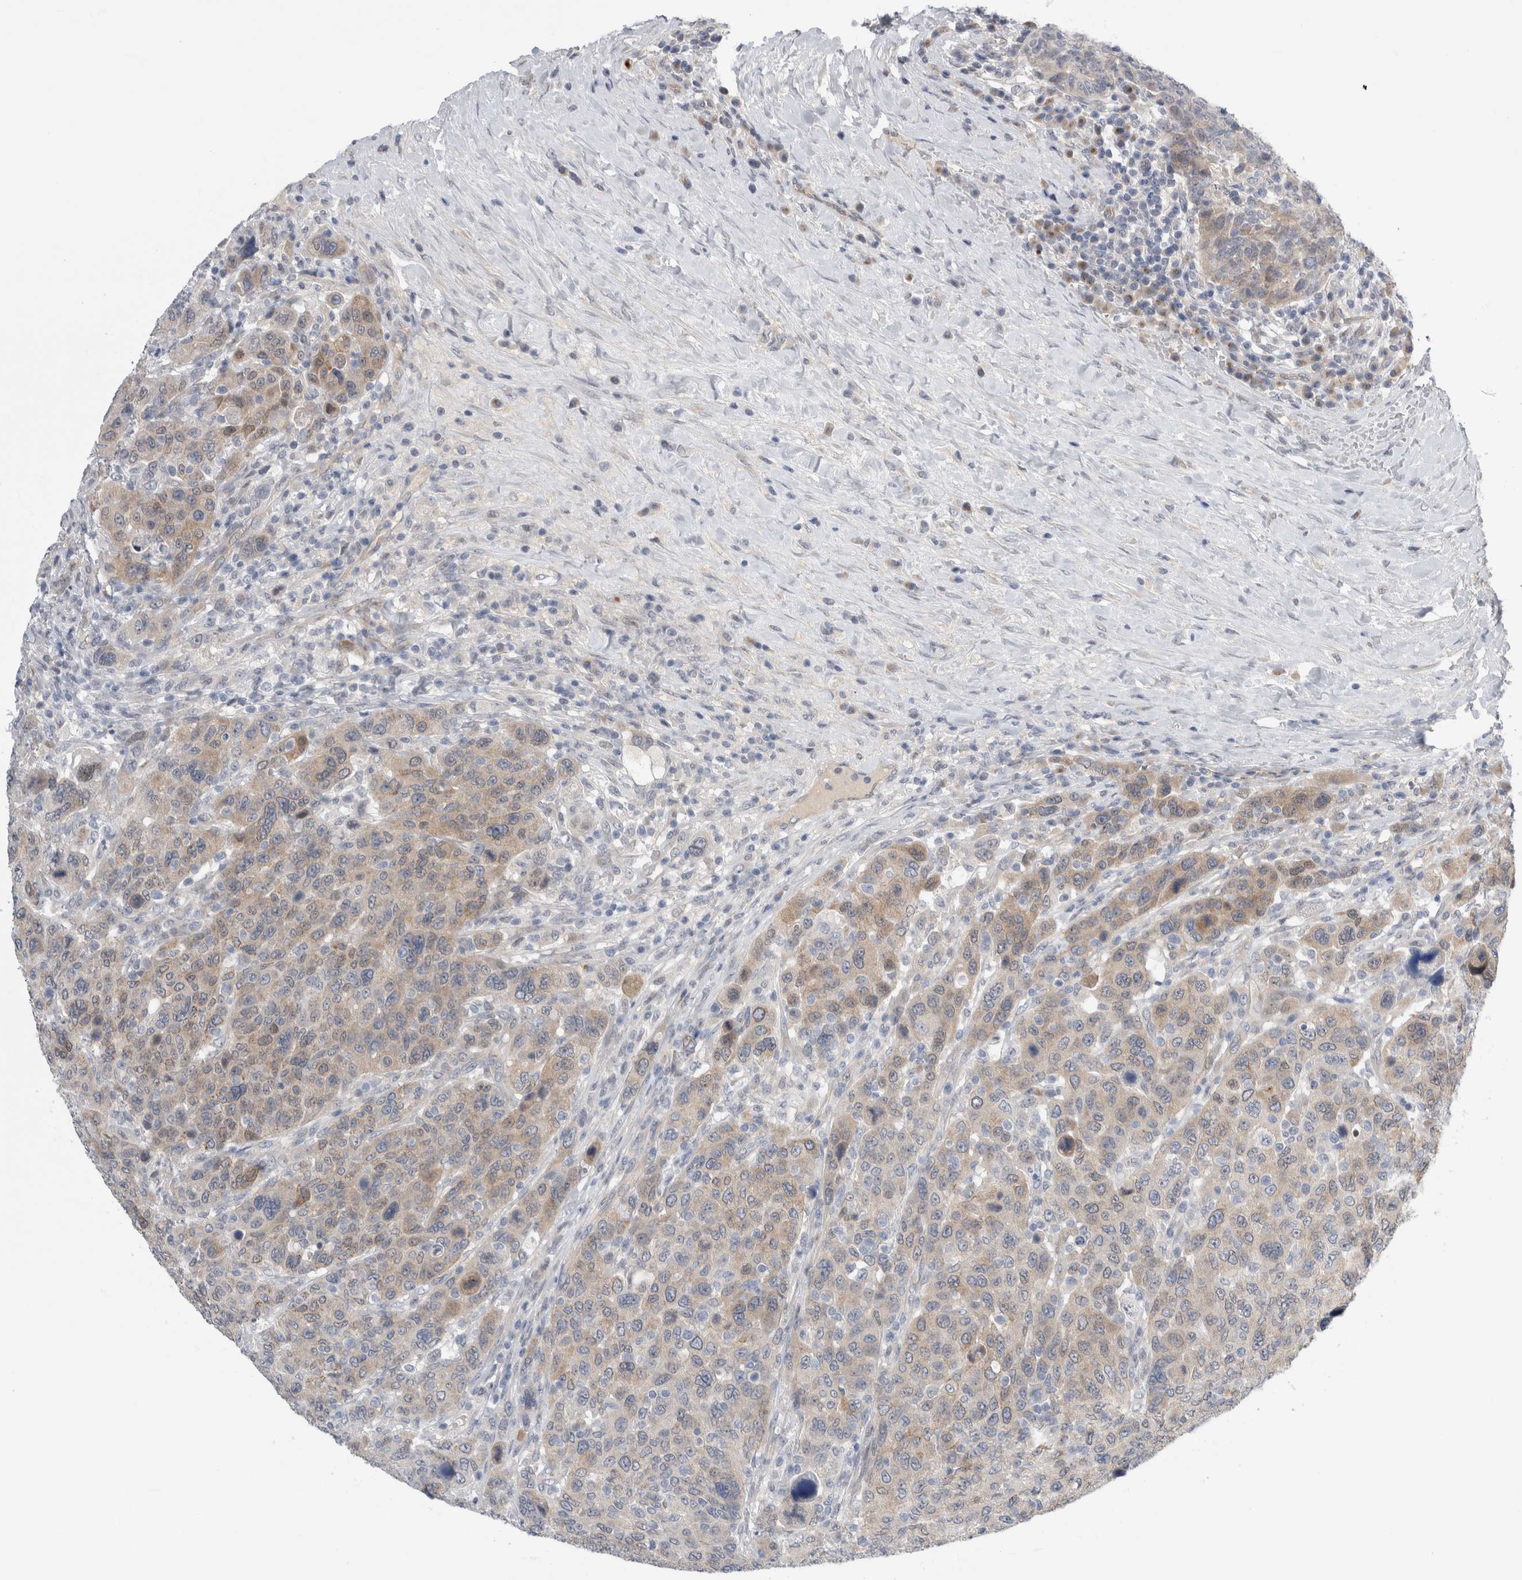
{"staining": {"intensity": "weak", "quantity": ">75%", "location": "cytoplasmic/membranous,nuclear"}, "tissue": "breast cancer", "cell_type": "Tumor cells", "image_type": "cancer", "snomed": [{"axis": "morphology", "description": "Duct carcinoma"}, {"axis": "topography", "description": "Breast"}], "caption": "Protein analysis of breast intraductal carcinoma tissue demonstrates weak cytoplasmic/membranous and nuclear positivity in approximately >75% of tumor cells. The staining was performed using DAB, with brown indicating positive protein expression. Nuclei are stained blue with hematoxylin.", "gene": "TAFA5", "patient": {"sex": "female", "age": 37}}